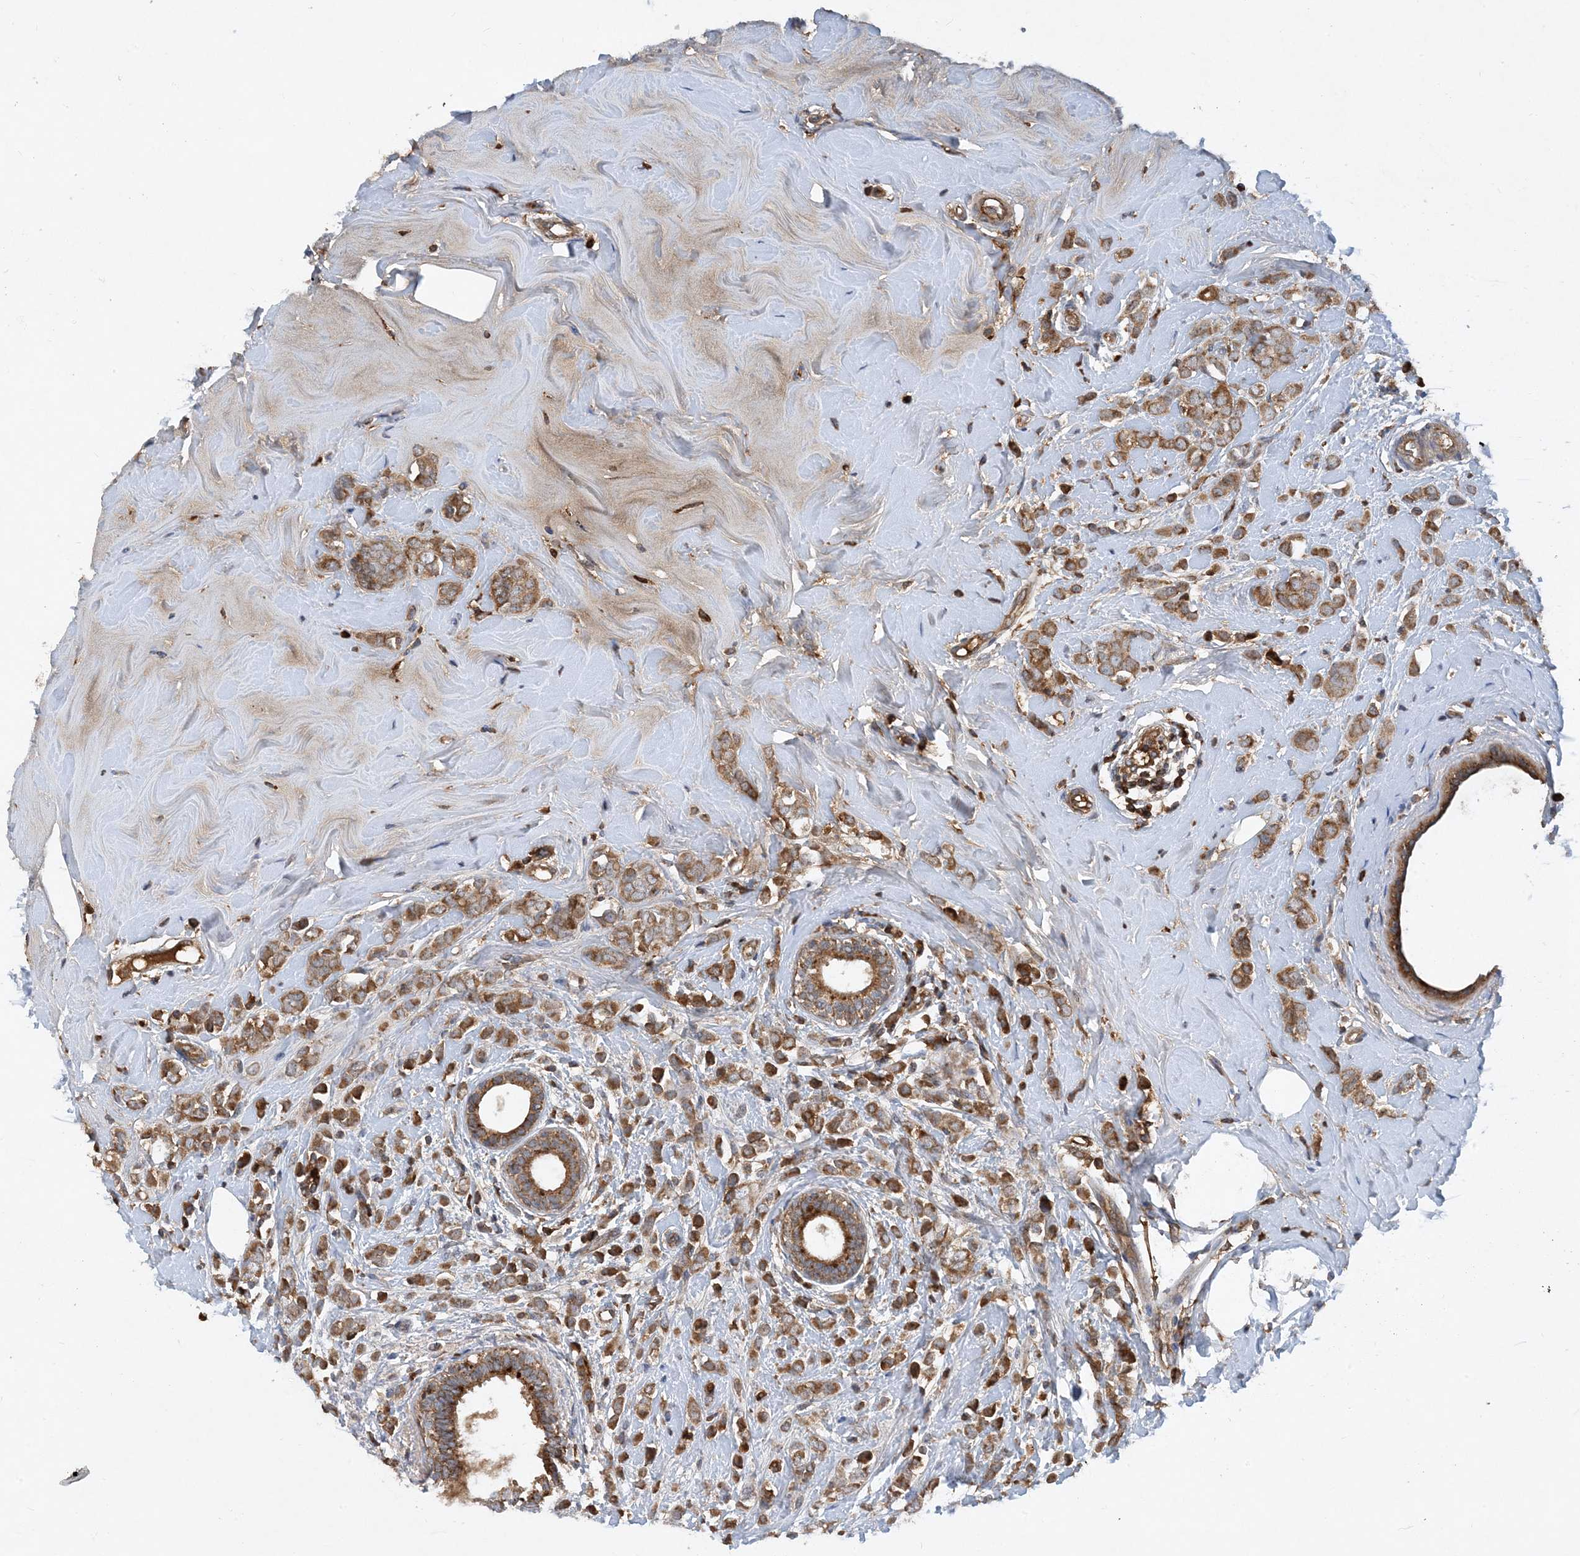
{"staining": {"intensity": "moderate", "quantity": ">75%", "location": "cytoplasmic/membranous"}, "tissue": "breast cancer", "cell_type": "Tumor cells", "image_type": "cancer", "snomed": [{"axis": "morphology", "description": "Lobular carcinoma"}, {"axis": "topography", "description": "Breast"}], "caption": "Immunohistochemistry of breast cancer (lobular carcinoma) demonstrates medium levels of moderate cytoplasmic/membranous positivity in about >75% of tumor cells.", "gene": "STK19", "patient": {"sex": "female", "age": 47}}